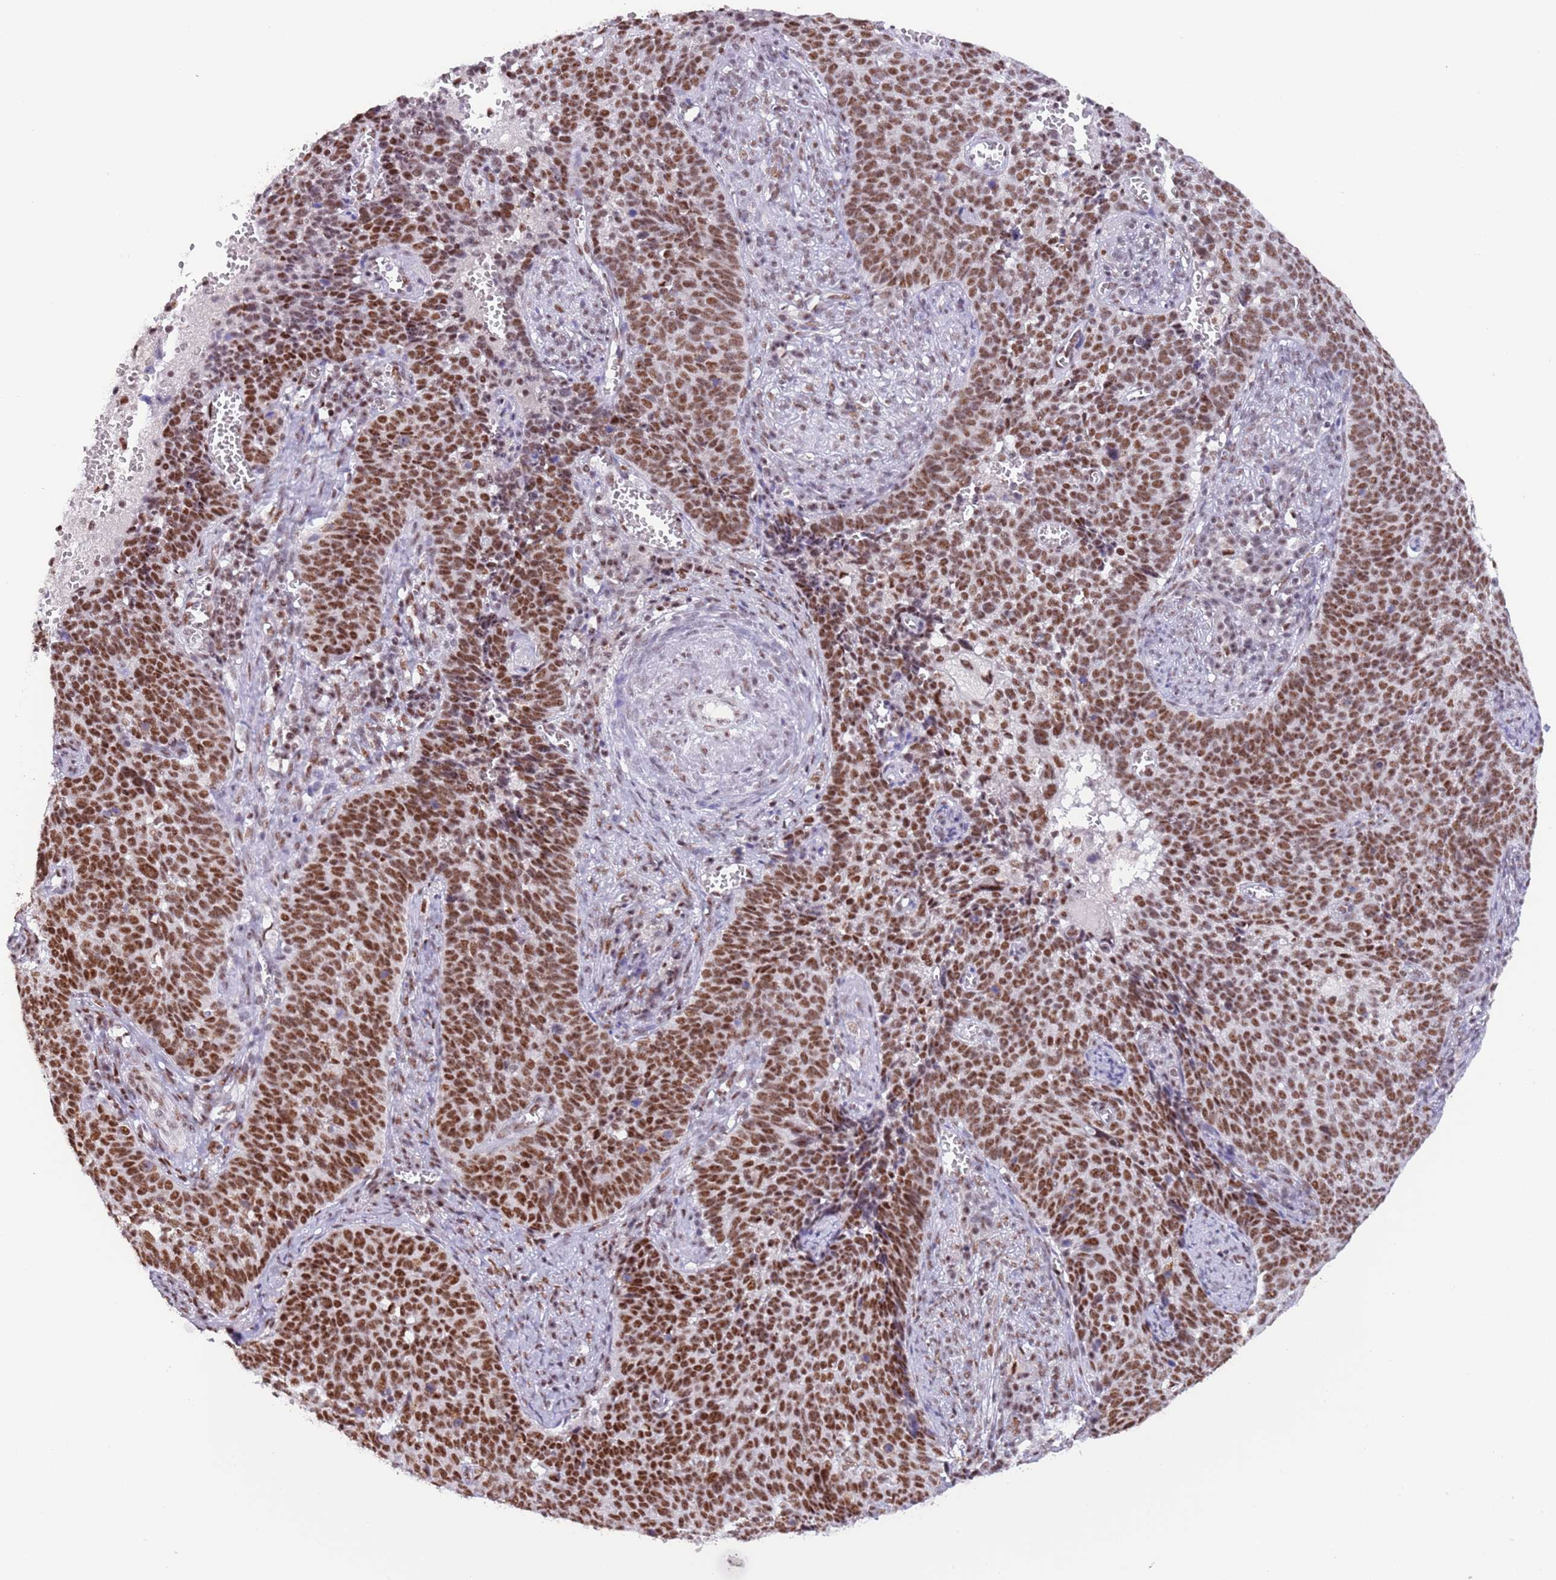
{"staining": {"intensity": "strong", "quantity": ">75%", "location": "nuclear"}, "tissue": "cervical cancer", "cell_type": "Tumor cells", "image_type": "cancer", "snomed": [{"axis": "morphology", "description": "Normal tissue, NOS"}, {"axis": "morphology", "description": "Squamous cell carcinoma, NOS"}, {"axis": "topography", "description": "Cervix"}], "caption": "Squamous cell carcinoma (cervical) tissue shows strong nuclear positivity in about >75% of tumor cells, visualized by immunohistochemistry.", "gene": "SF3A2", "patient": {"sex": "female", "age": 39}}